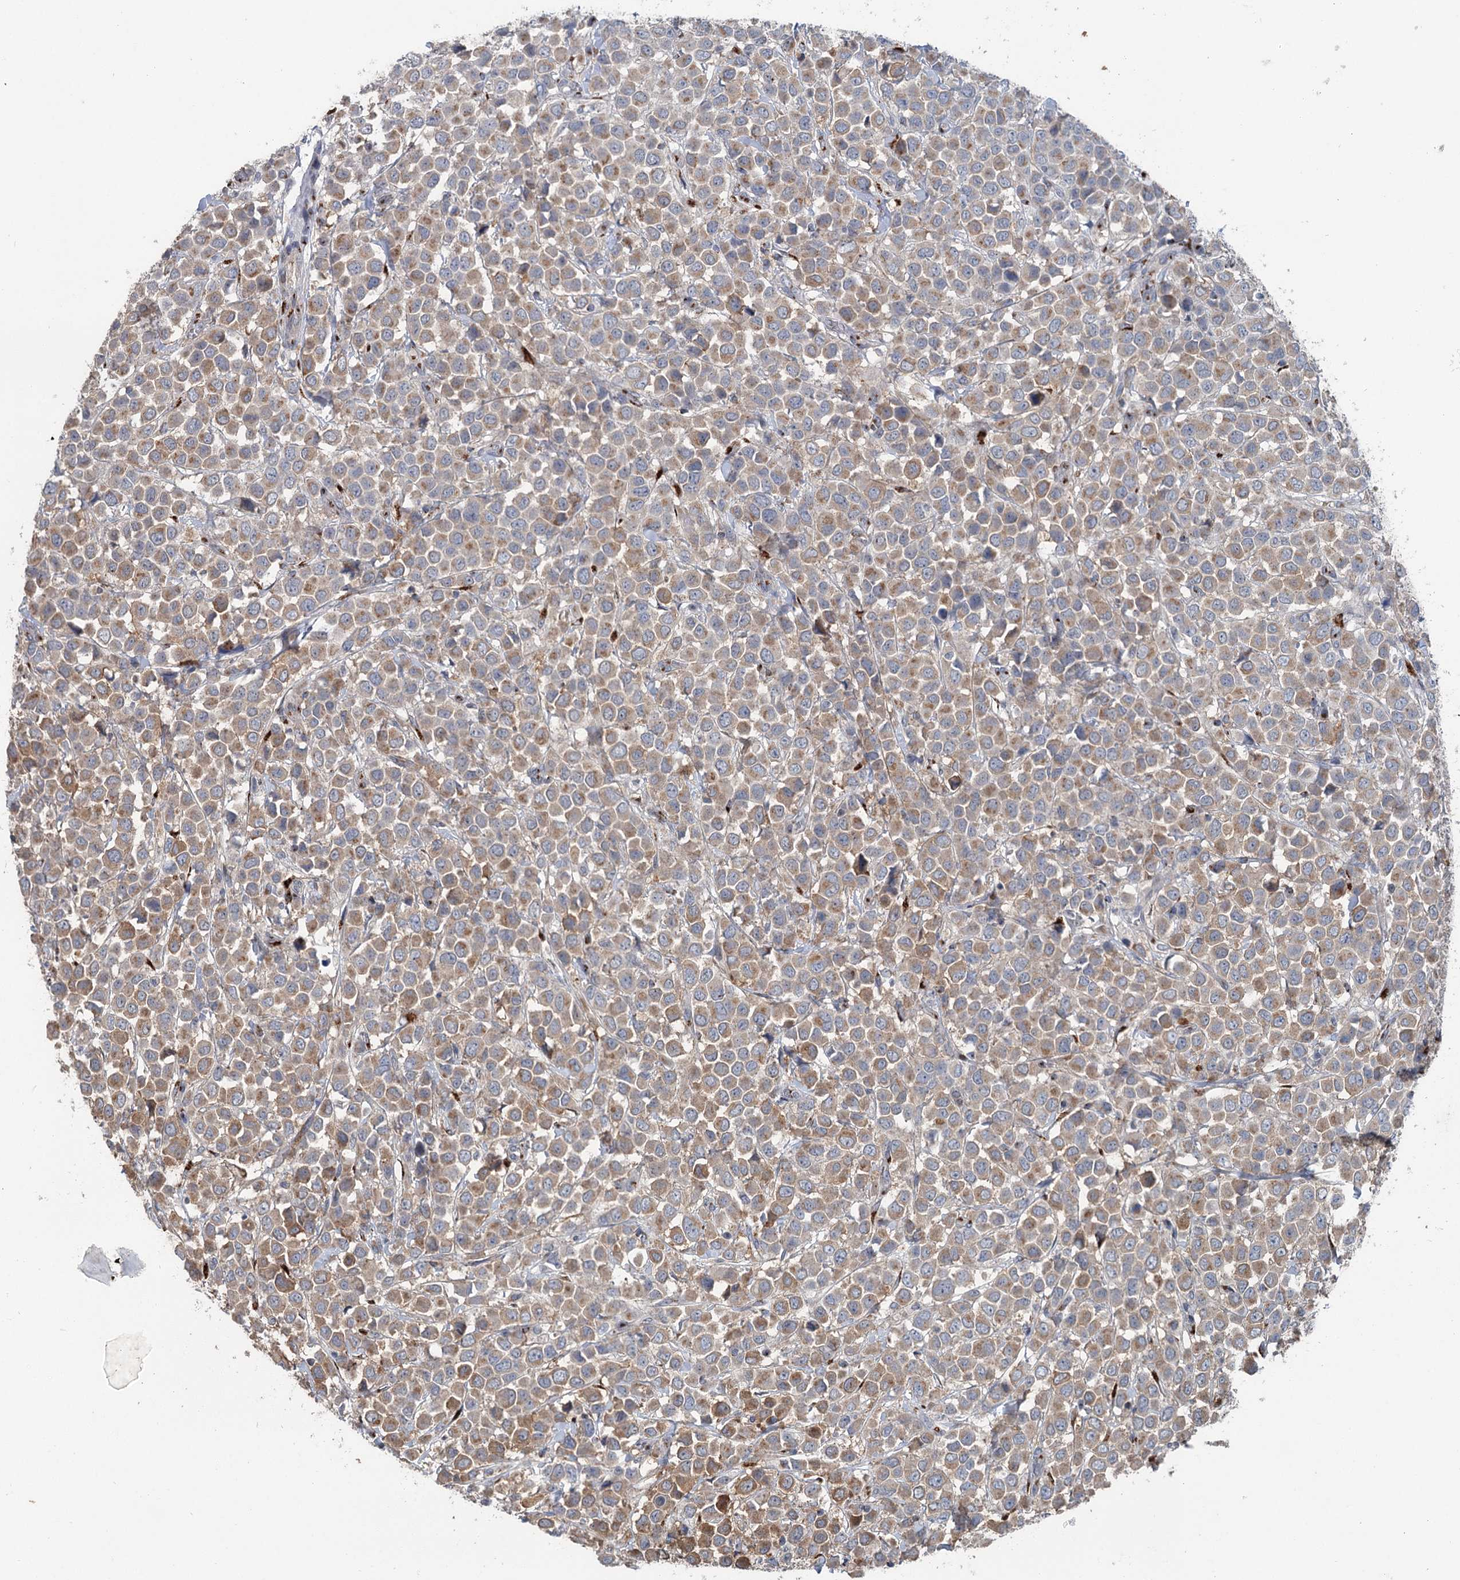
{"staining": {"intensity": "moderate", "quantity": ">75%", "location": "cytoplasmic/membranous"}, "tissue": "breast cancer", "cell_type": "Tumor cells", "image_type": "cancer", "snomed": [{"axis": "morphology", "description": "Duct carcinoma"}, {"axis": "topography", "description": "Breast"}], "caption": "Intraductal carcinoma (breast) stained with a protein marker demonstrates moderate staining in tumor cells.", "gene": "ITIH5", "patient": {"sex": "female", "age": 61}}